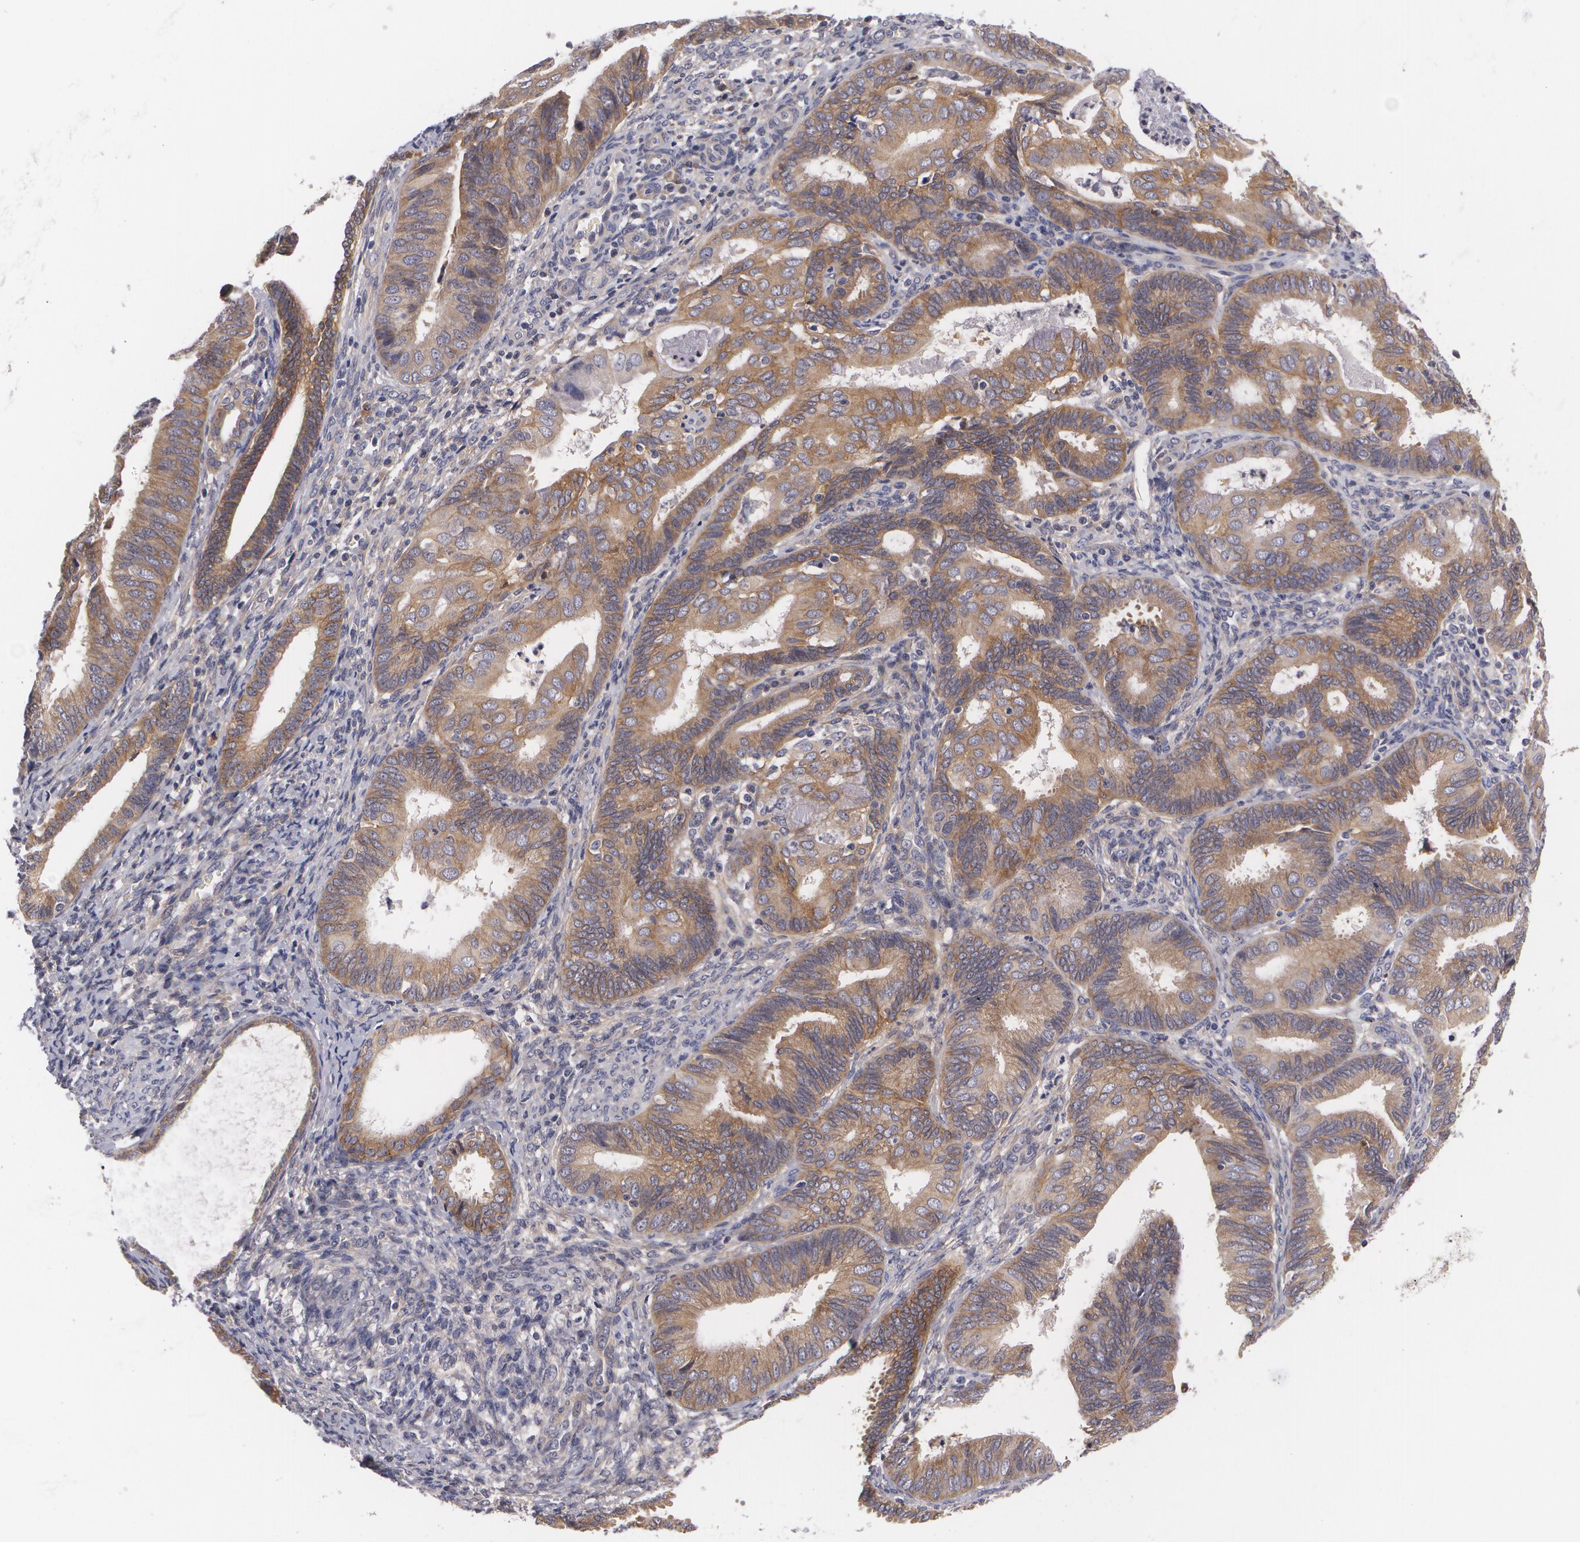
{"staining": {"intensity": "strong", "quantity": ">75%", "location": "cytoplasmic/membranous"}, "tissue": "endometrial cancer", "cell_type": "Tumor cells", "image_type": "cancer", "snomed": [{"axis": "morphology", "description": "Adenocarcinoma, NOS"}, {"axis": "topography", "description": "Endometrium"}], "caption": "This is an image of IHC staining of endometrial cancer (adenocarcinoma), which shows strong staining in the cytoplasmic/membranous of tumor cells.", "gene": "CASK", "patient": {"sex": "female", "age": 63}}